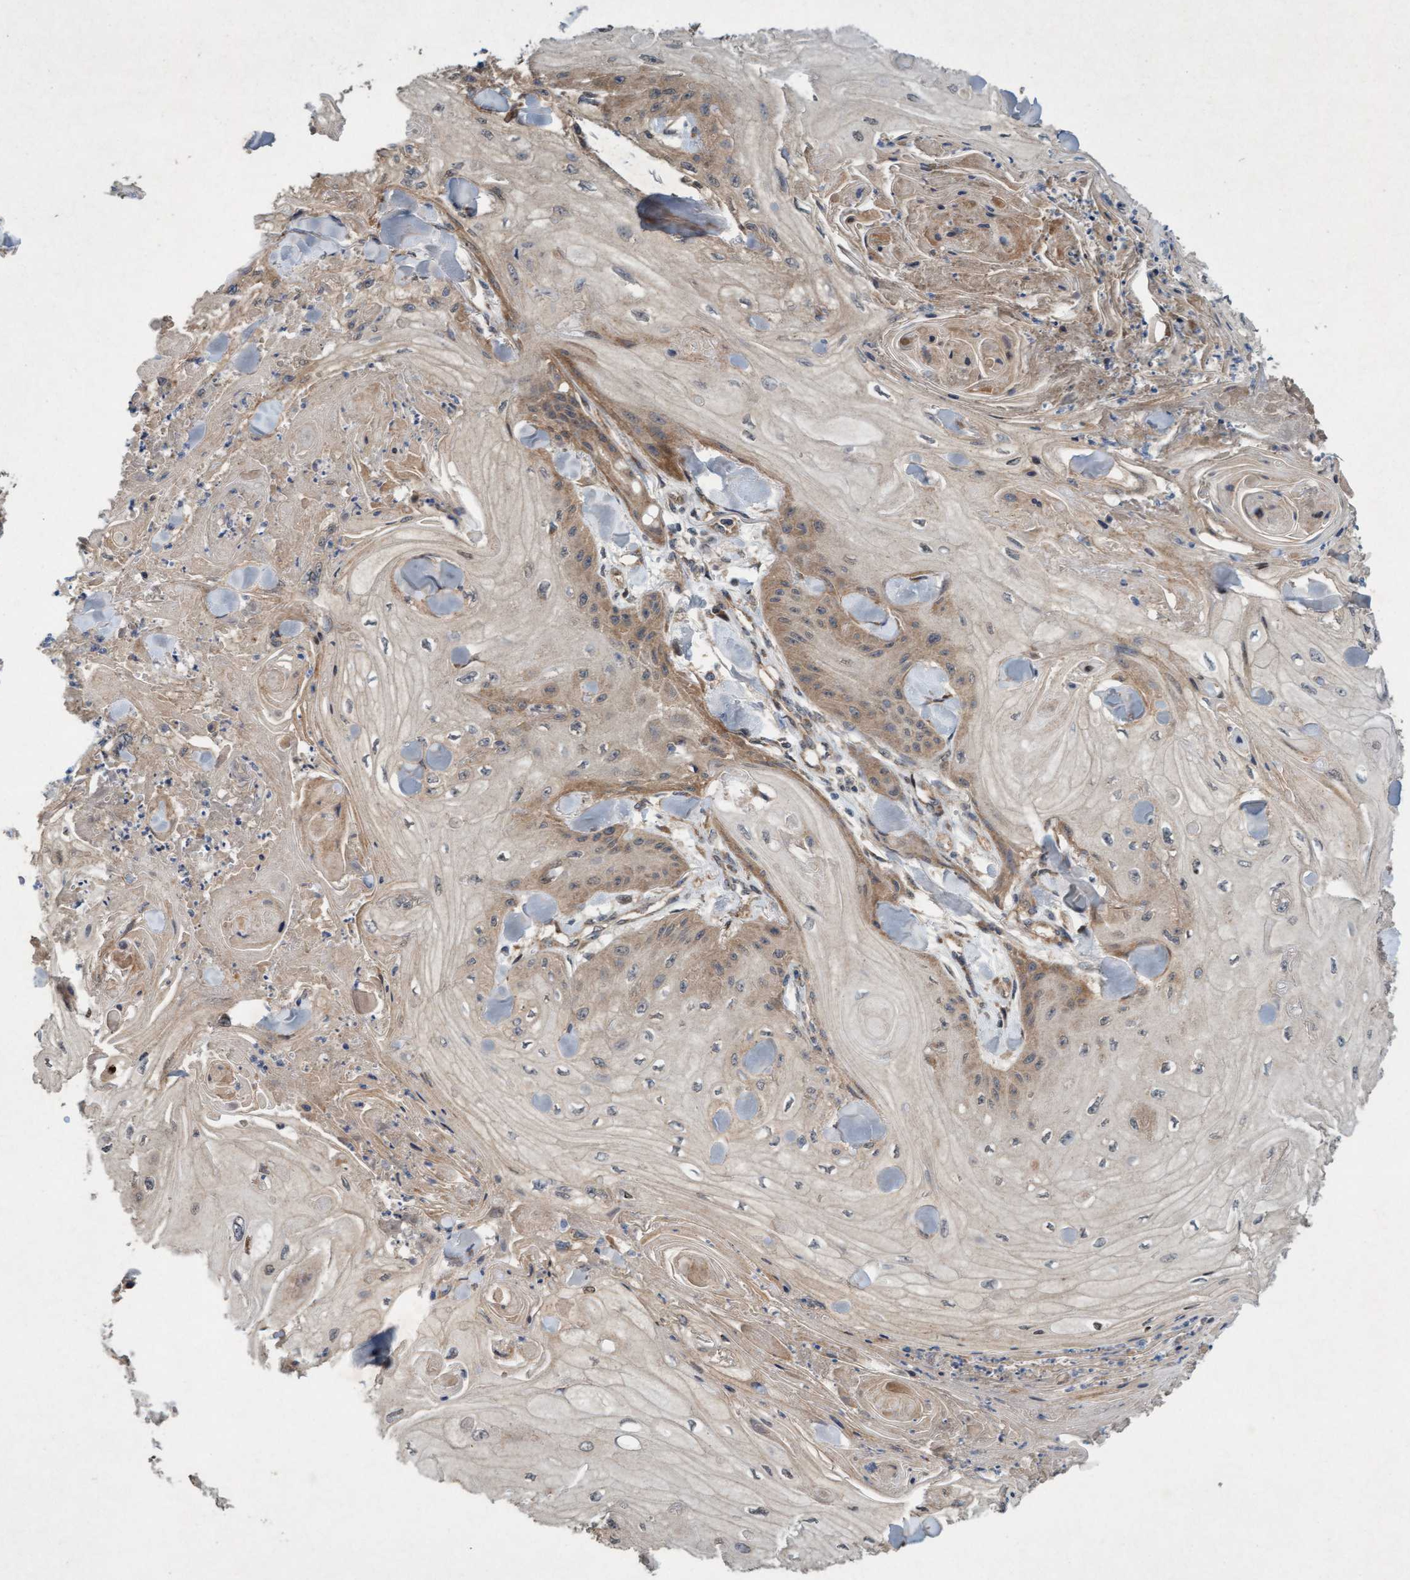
{"staining": {"intensity": "moderate", "quantity": "25%-75%", "location": "cytoplasmic/membranous"}, "tissue": "skin cancer", "cell_type": "Tumor cells", "image_type": "cancer", "snomed": [{"axis": "morphology", "description": "Squamous cell carcinoma, NOS"}, {"axis": "topography", "description": "Skin"}], "caption": "Tumor cells reveal medium levels of moderate cytoplasmic/membranous positivity in approximately 25%-75% of cells in skin squamous cell carcinoma.", "gene": "MLXIP", "patient": {"sex": "male", "age": 74}}